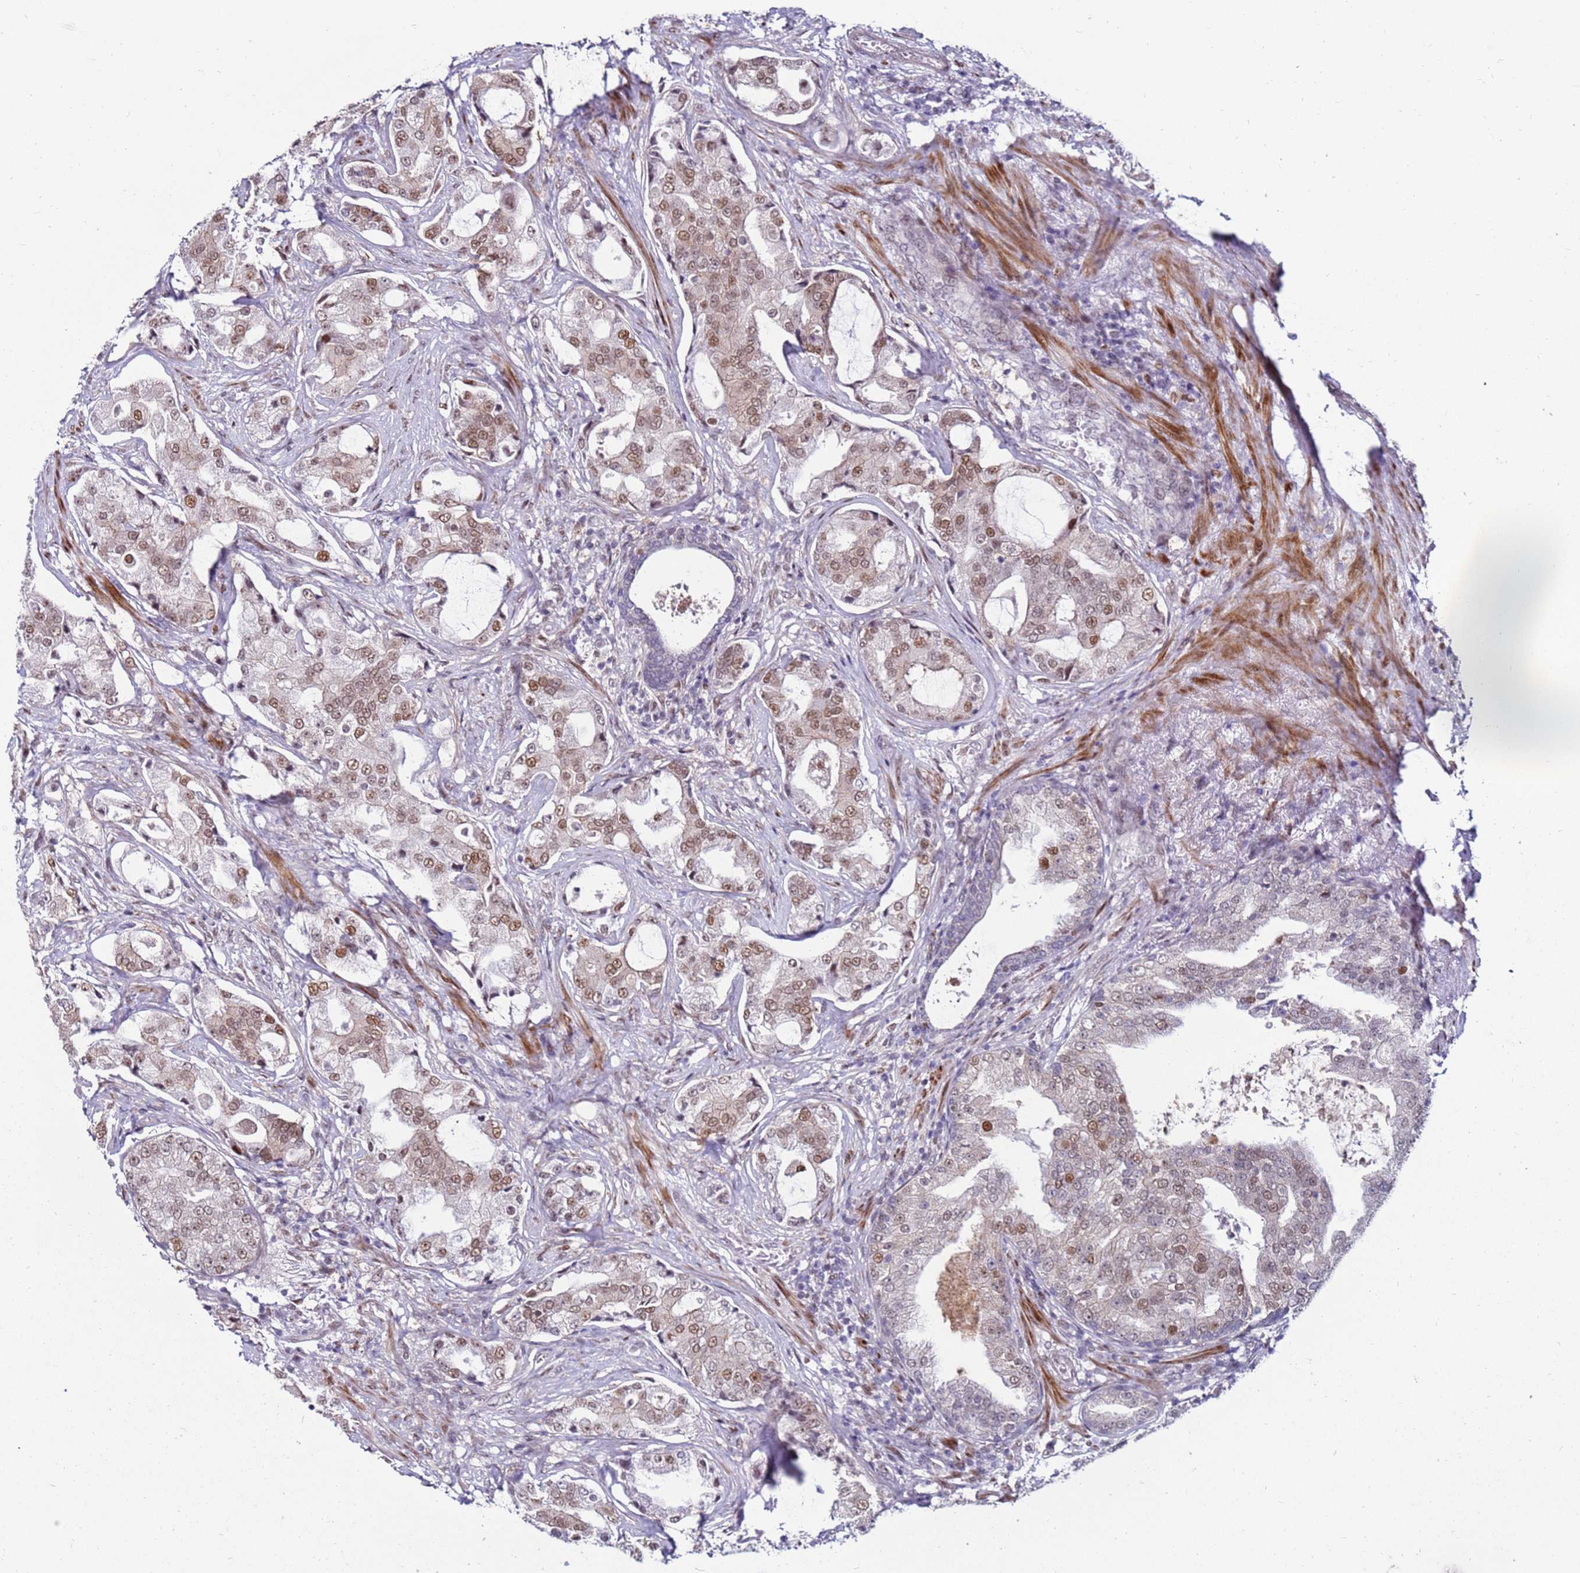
{"staining": {"intensity": "moderate", "quantity": "25%-75%", "location": "nuclear"}, "tissue": "prostate cancer", "cell_type": "Tumor cells", "image_type": "cancer", "snomed": [{"axis": "morphology", "description": "Adenocarcinoma, High grade"}, {"axis": "topography", "description": "Prostate"}], "caption": "Protein analysis of prostate adenocarcinoma (high-grade) tissue exhibits moderate nuclear staining in about 25%-75% of tumor cells.", "gene": "KPNA4", "patient": {"sex": "male", "age": 68}}